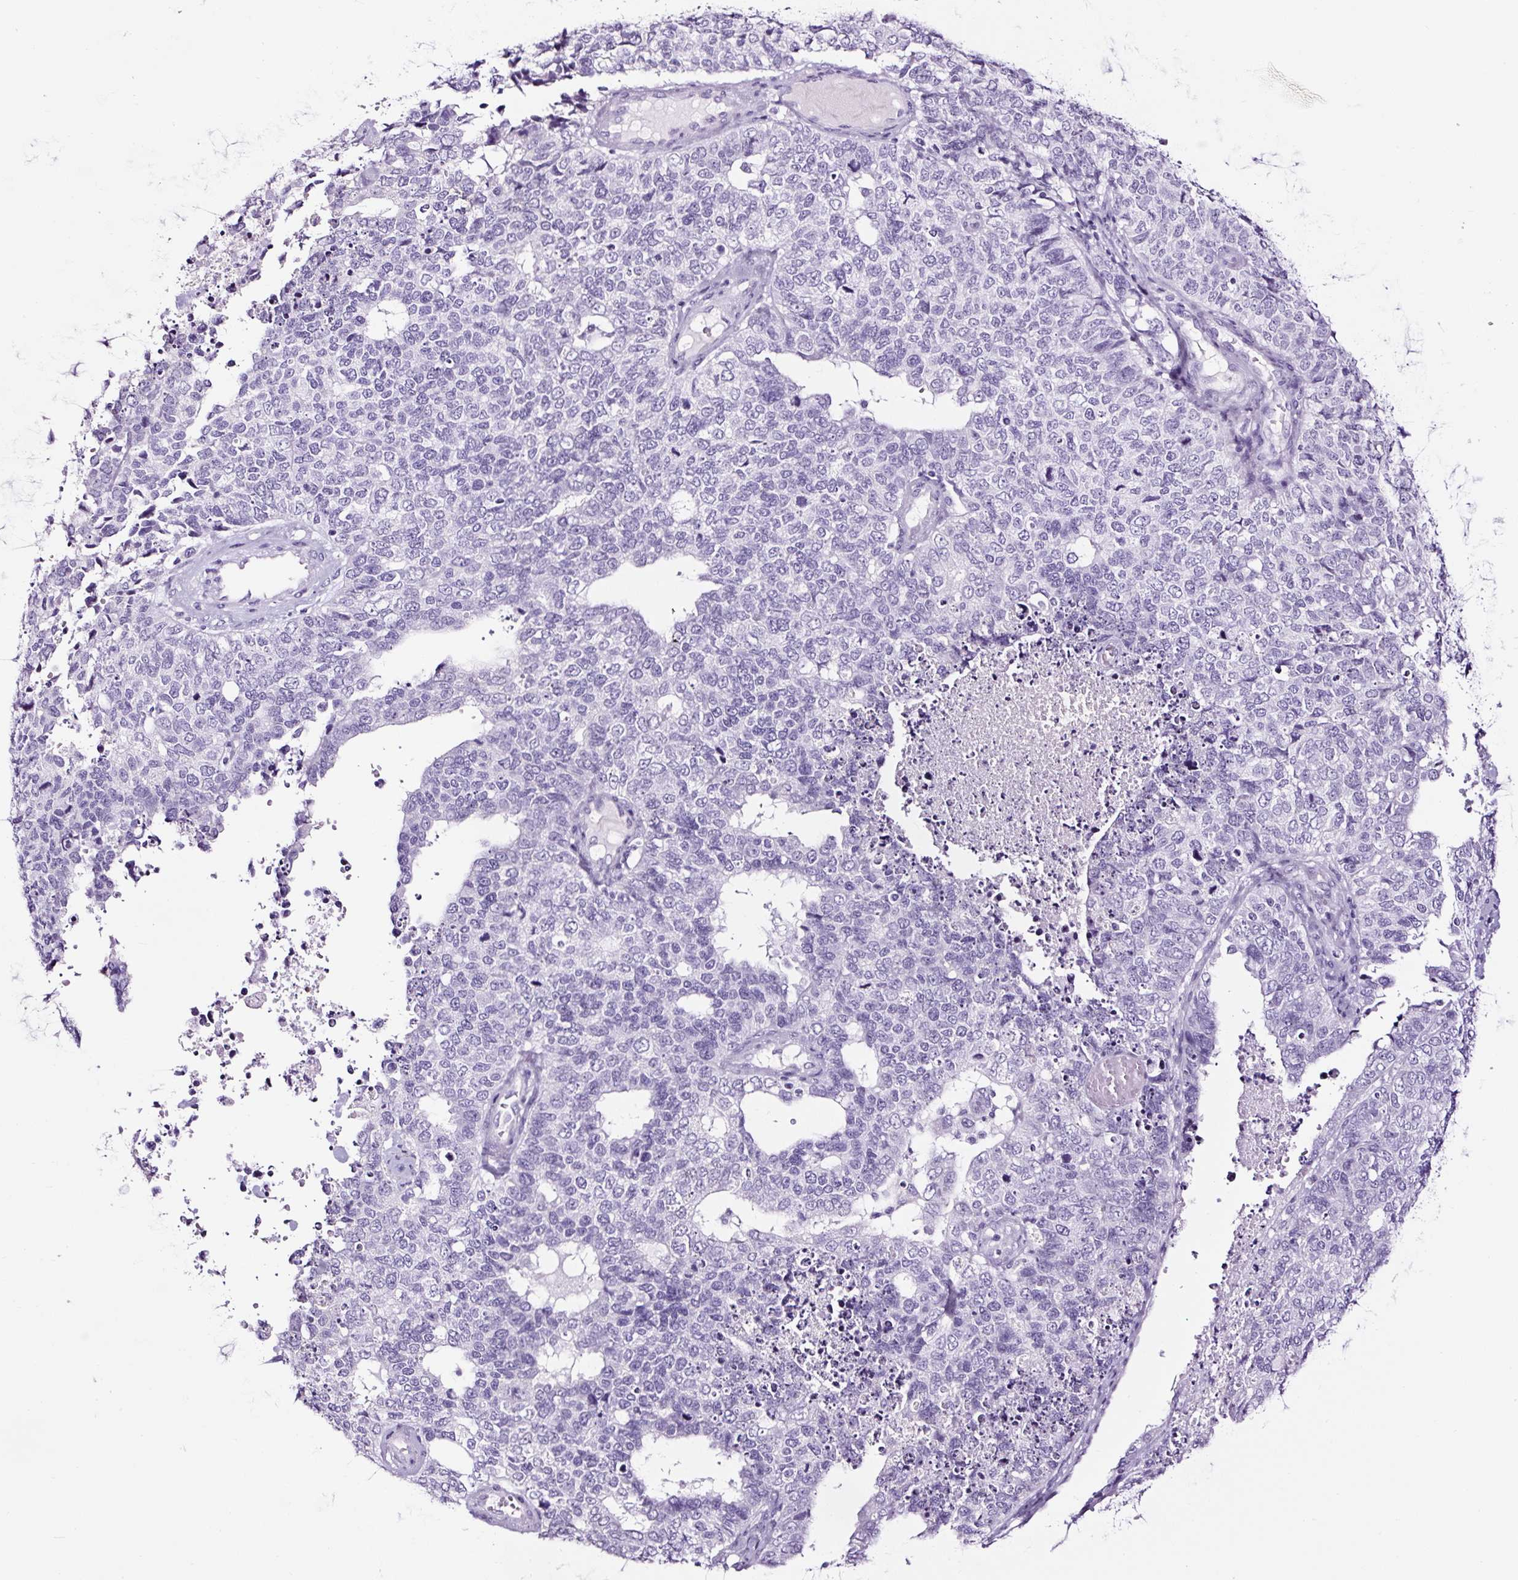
{"staining": {"intensity": "negative", "quantity": "none", "location": "none"}, "tissue": "cervical cancer", "cell_type": "Tumor cells", "image_type": "cancer", "snomed": [{"axis": "morphology", "description": "Squamous cell carcinoma, NOS"}, {"axis": "topography", "description": "Cervix"}], "caption": "Cervical squamous cell carcinoma stained for a protein using IHC reveals no positivity tumor cells.", "gene": "NPHS2", "patient": {"sex": "female", "age": 63}}